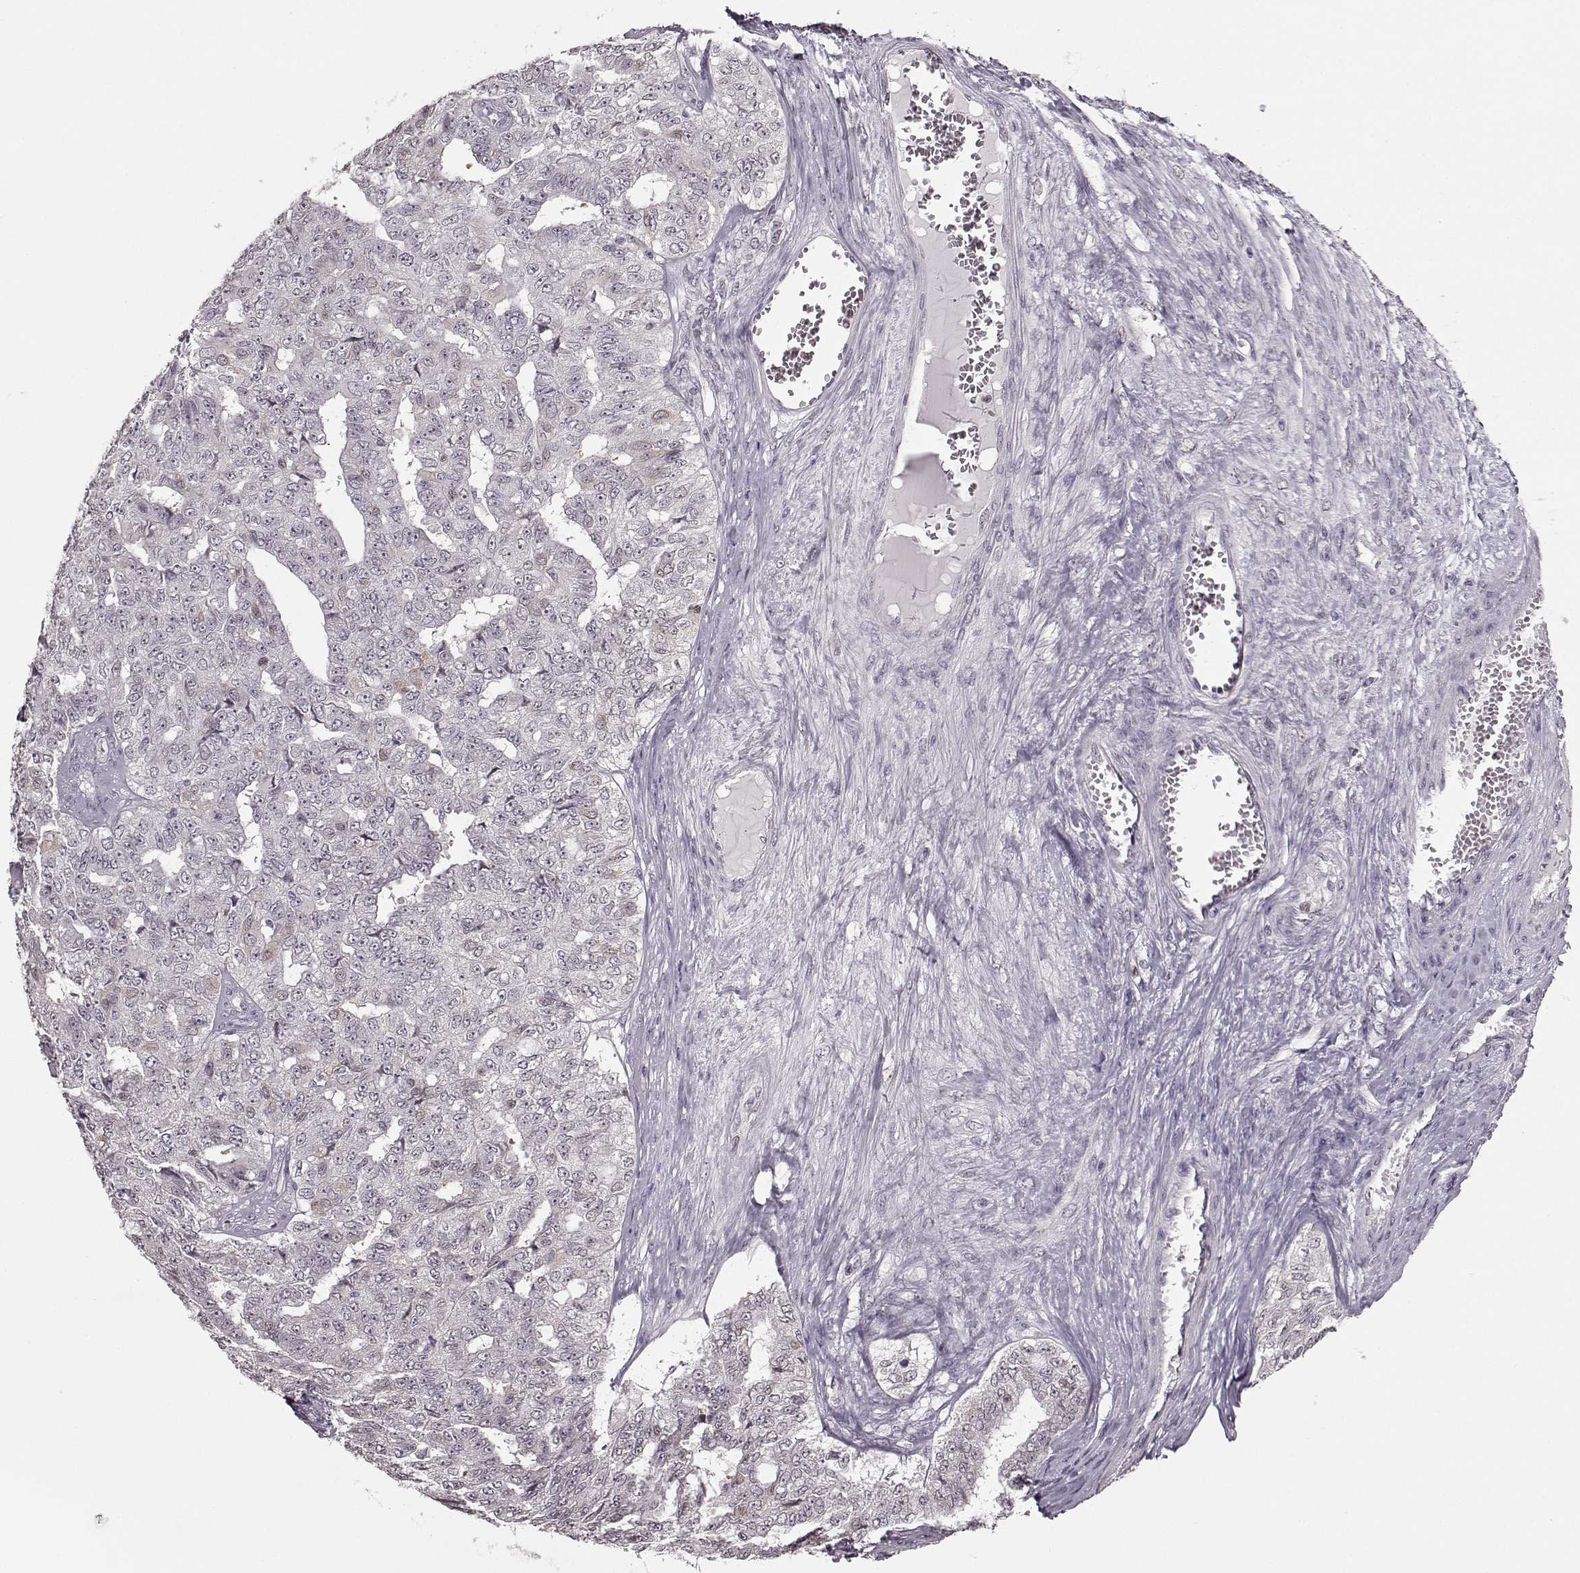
{"staining": {"intensity": "negative", "quantity": "none", "location": "none"}, "tissue": "ovarian cancer", "cell_type": "Tumor cells", "image_type": "cancer", "snomed": [{"axis": "morphology", "description": "Cystadenocarcinoma, serous, NOS"}, {"axis": "topography", "description": "Ovary"}], "caption": "Tumor cells show no significant expression in ovarian cancer.", "gene": "KLF6", "patient": {"sex": "female", "age": 71}}